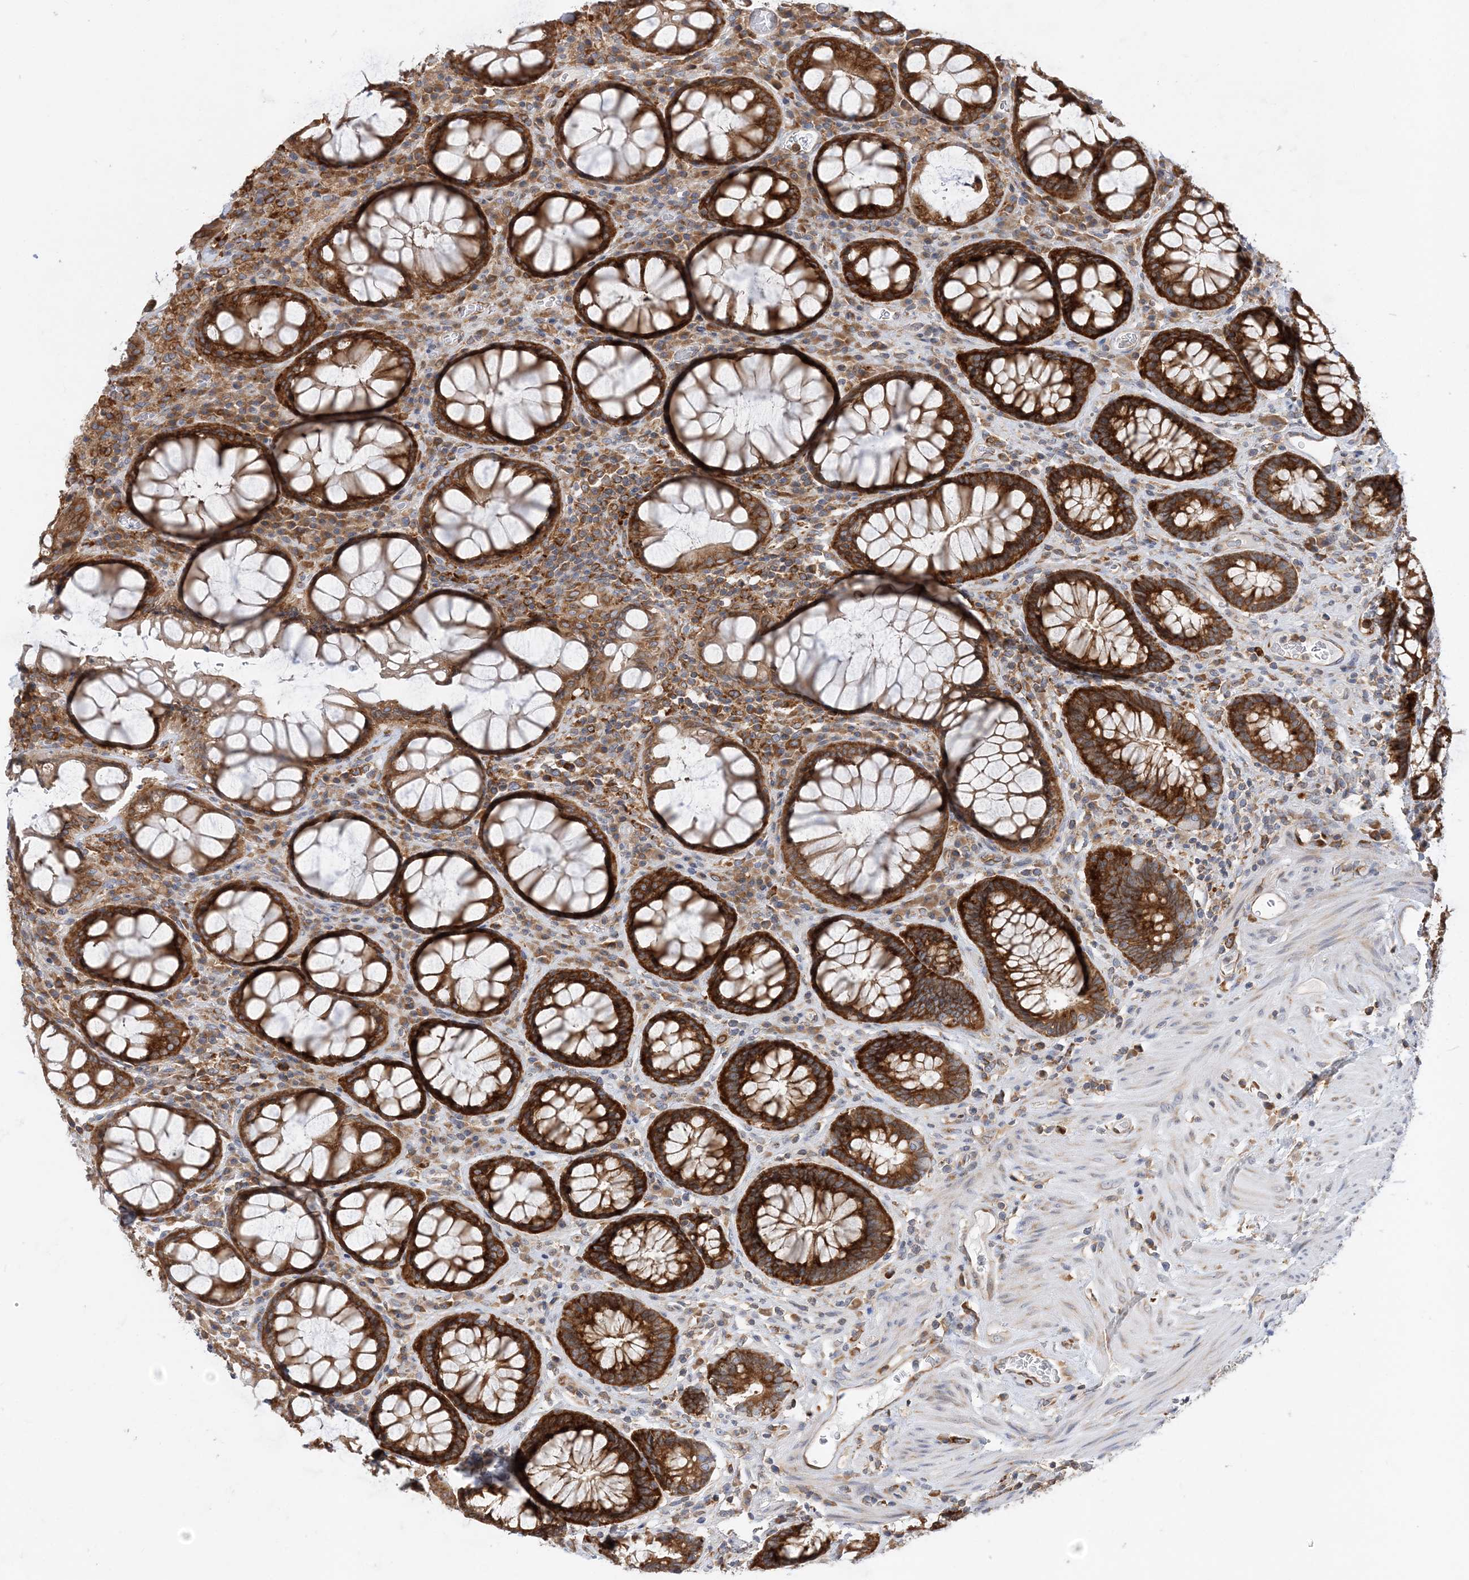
{"staining": {"intensity": "strong", "quantity": ">75%", "location": "cytoplasmic/membranous"}, "tissue": "rectum", "cell_type": "Glandular cells", "image_type": "normal", "snomed": [{"axis": "morphology", "description": "Normal tissue, NOS"}, {"axis": "topography", "description": "Rectum"}], "caption": "This micrograph reveals unremarkable rectum stained with immunohistochemistry (IHC) to label a protein in brown. The cytoplasmic/membranous of glandular cells show strong positivity for the protein. Nuclei are counter-stained blue.", "gene": "LARP4B", "patient": {"sex": "male", "age": 64}}